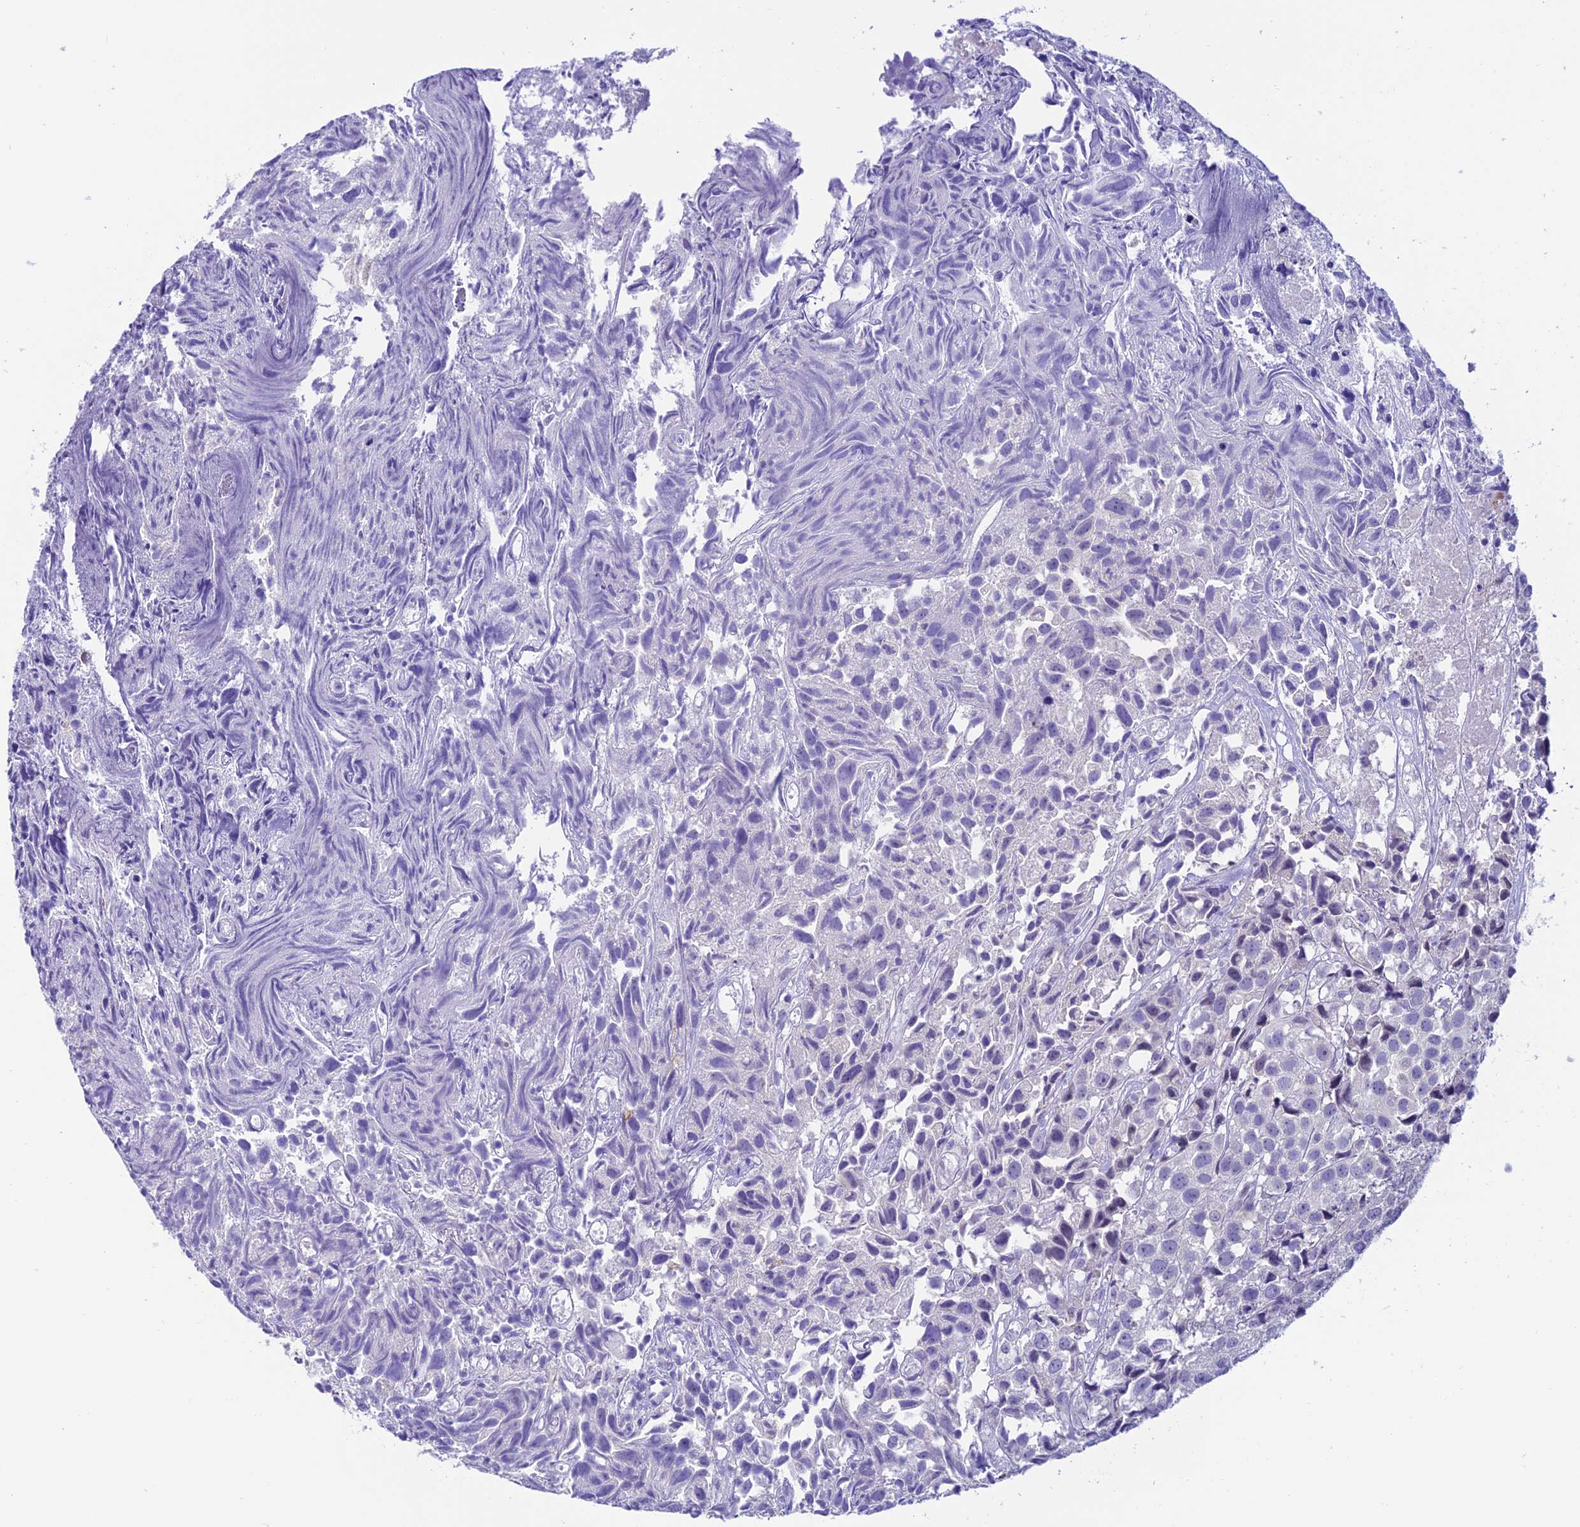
{"staining": {"intensity": "negative", "quantity": "none", "location": "none"}, "tissue": "urothelial cancer", "cell_type": "Tumor cells", "image_type": "cancer", "snomed": [{"axis": "morphology", "description": "Urothelial carcinoma, High grade"}, {"axis": "topography", "description": "Urinary bladder"}], "caption": "This is an immunohistochemistry (IHC) image of human urothelial cancer. There is no staining in tumor cells.", "gene": "SLC10A1", "patient": {"sex": "female", "age": 75}}